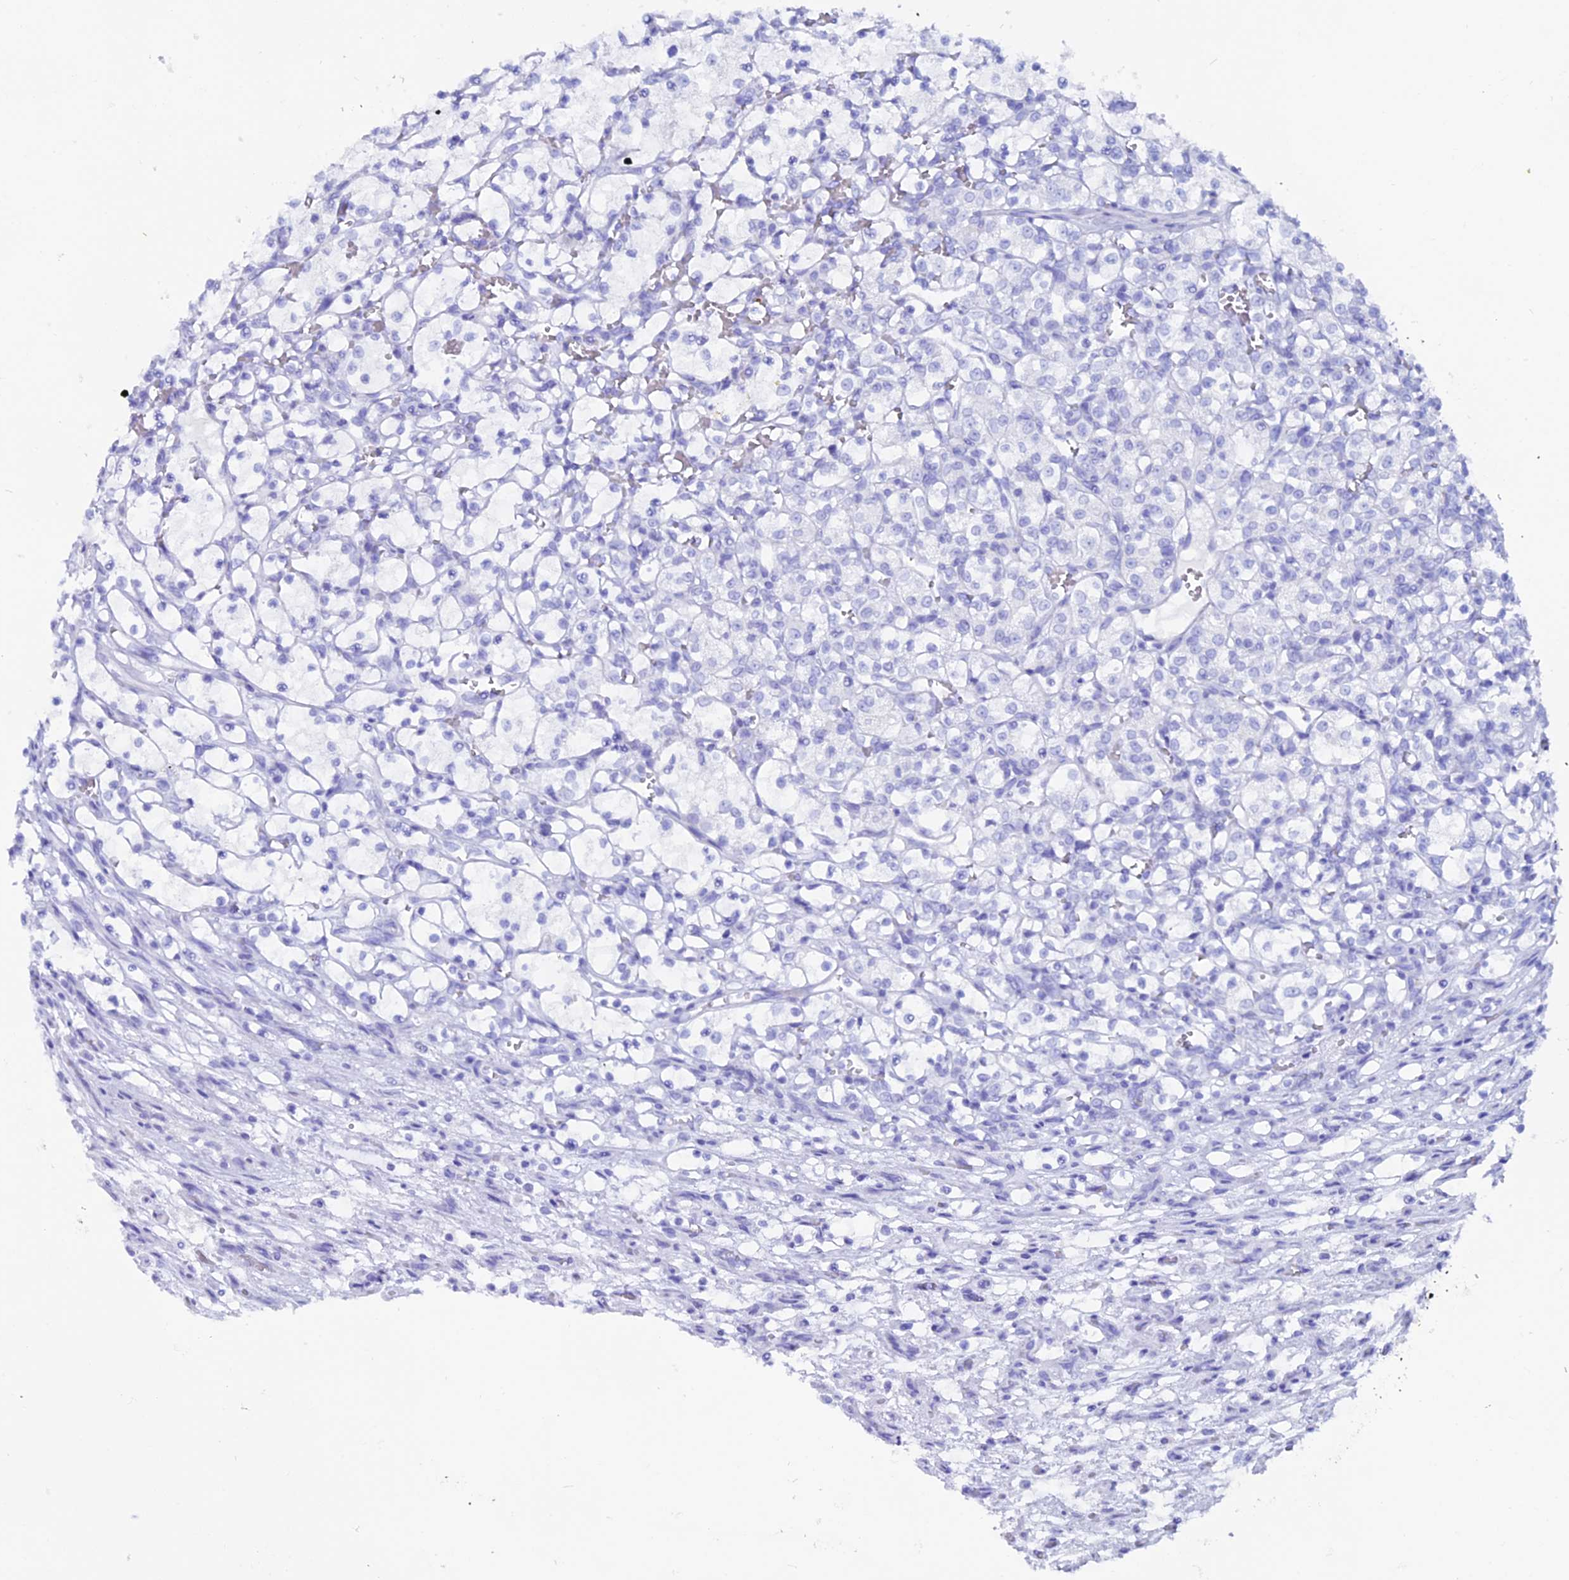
{"staining": {"intensity": "negative", "quantity": "none", "location": "none"}, "tissue": "renal cancer", "cell_type": "Tumor cells", "image_type": "cancer", "snomed": [{"axis": "morphology", "description": "Adenocarcinoma, NOS"}, {"axis": "topography", "description": "Kidney"}], "caption": "Tumor cells are negative for protein expression in human renal cancer (adenocarcinoma).", "gene": "ANKRD29", "patient": {"sex": "female", "age": 69}}